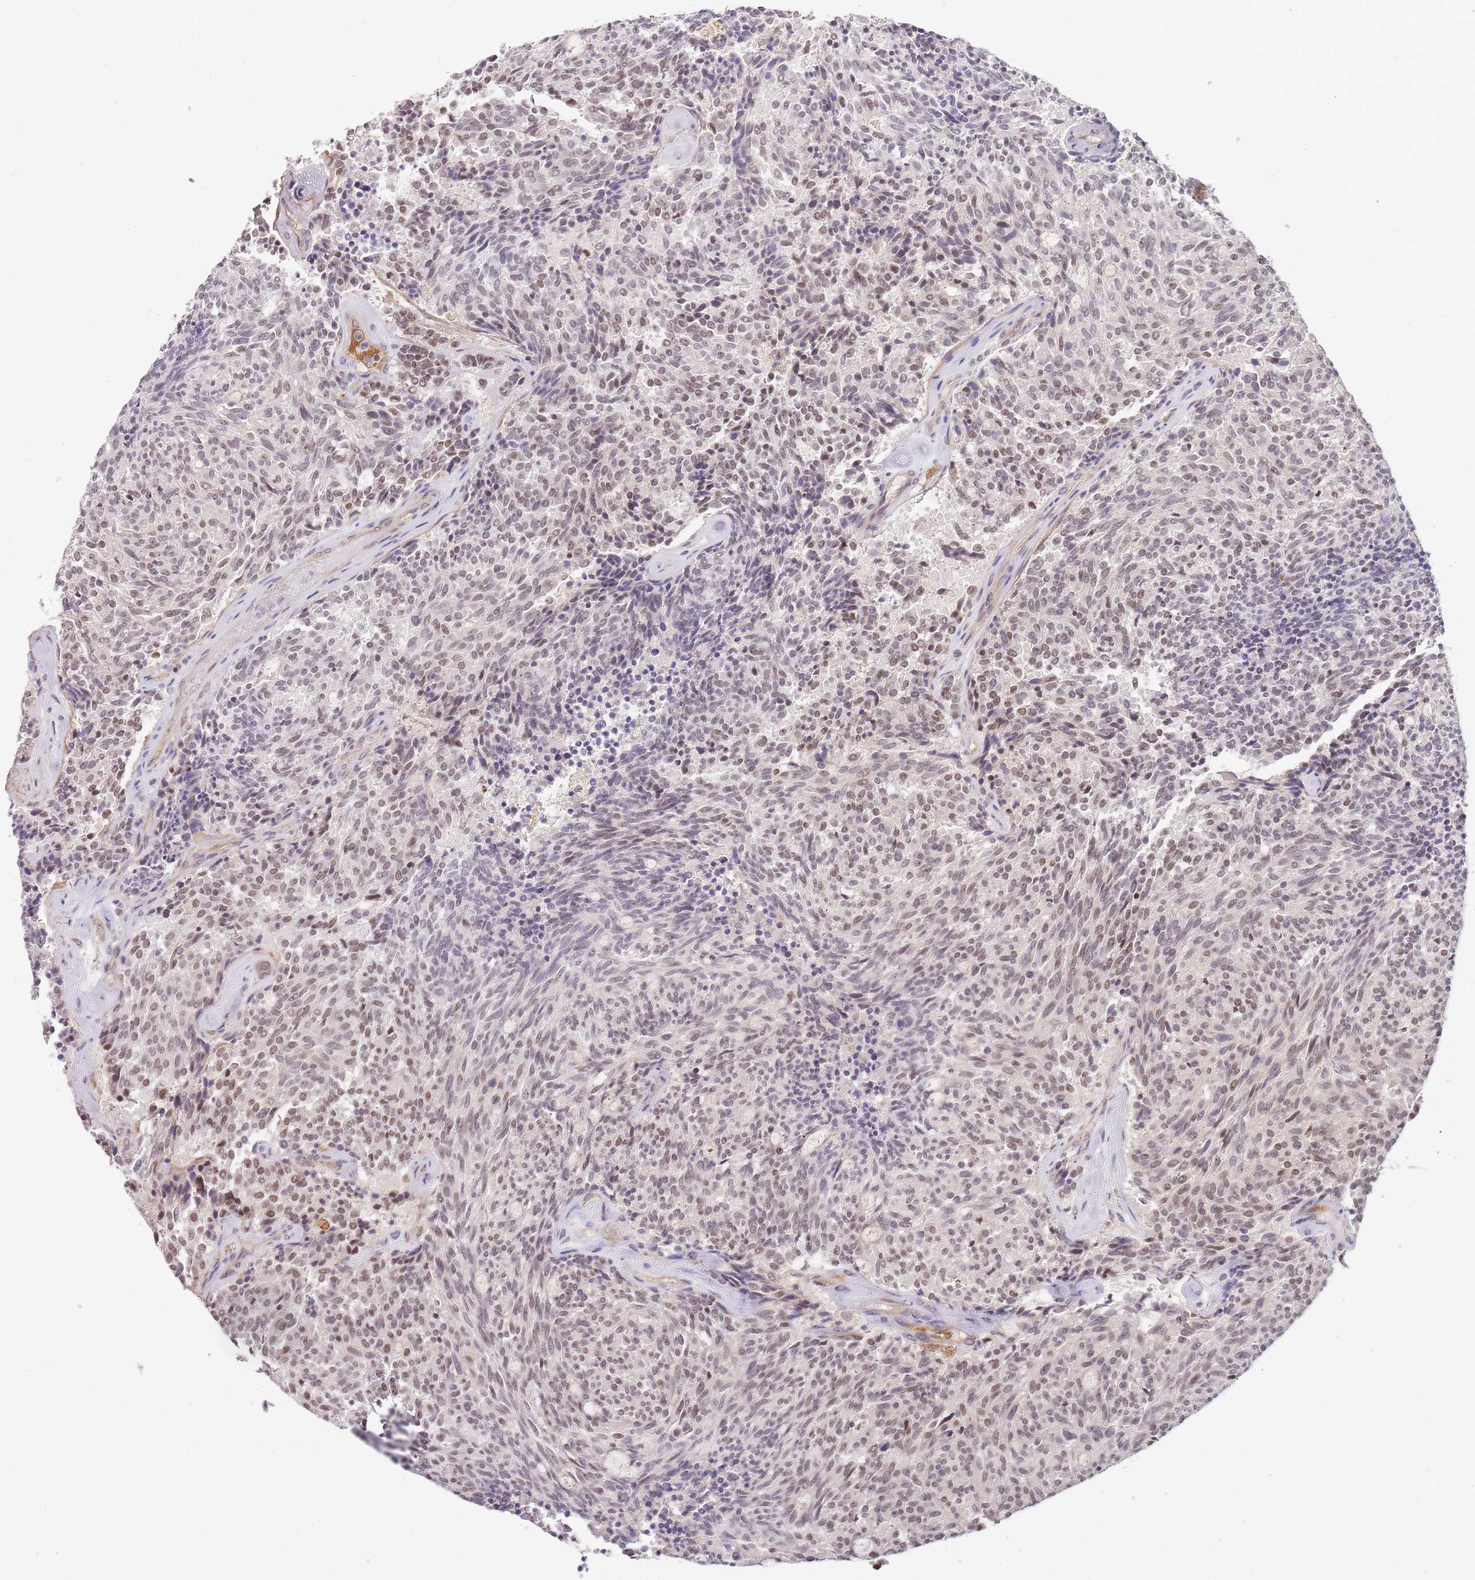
{"staining": {"intensity": "moderate", "quantity": "25%-75%", "location": "nuclear"}, "tissue": "carcinoid", "cell_type": "Tumor cells", "image_type": "cancer", "snomed": [{"axis": "morphology", "description": "Carcinoid, malignant, NOS"}, {"axis": "topography", "description": "Pancreas"}], "caption": "Brown immunohistochemical staining in carcinoid (malignant) shows moderate nuclear positivity in approximately 25%-75% of tumor cells.", "gene": "SURF2", "patient": {"sex": "female", "age": 54}}